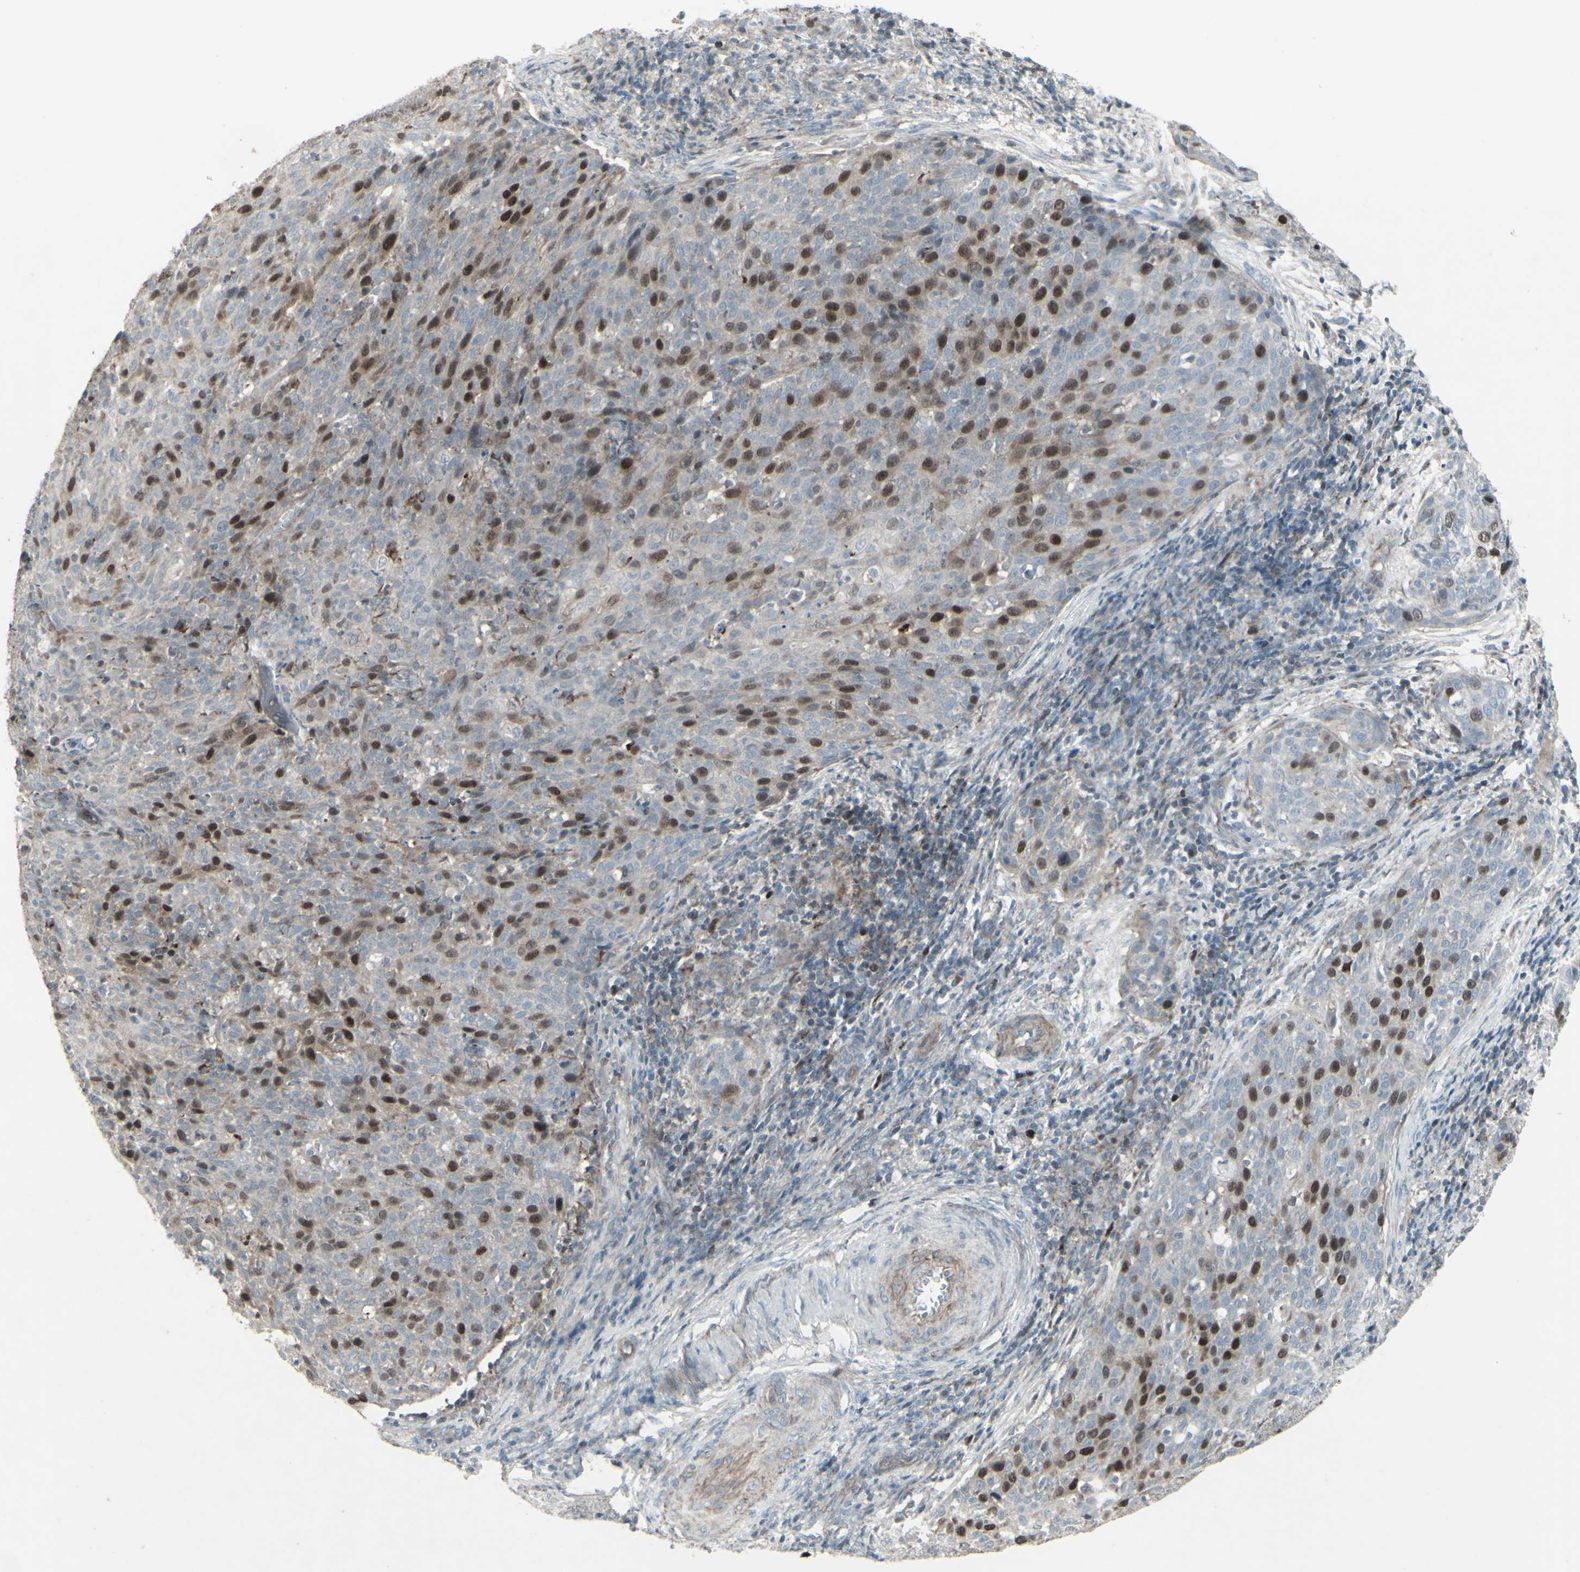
{"staining": {"intensity": "strong", "quantity": "25%-75%", "location": "nuclear"}, "tissue": "cervical cancer", "cell_type": "Tumor cells", "image_type": "cancer", "snomed": [{"axis": "morphology", "description": "Squamous cell carcinoma, NOS"}, {"axis": "topography", "description": "Cervix"}], "caption": "Brown immunohistochemical staining in human cervical cancer shows strong nuclear positivity in approximately 25%-75% of tumor cells.", "gene": "GMNN", "patient": {"sex": "female", "age": 38}}